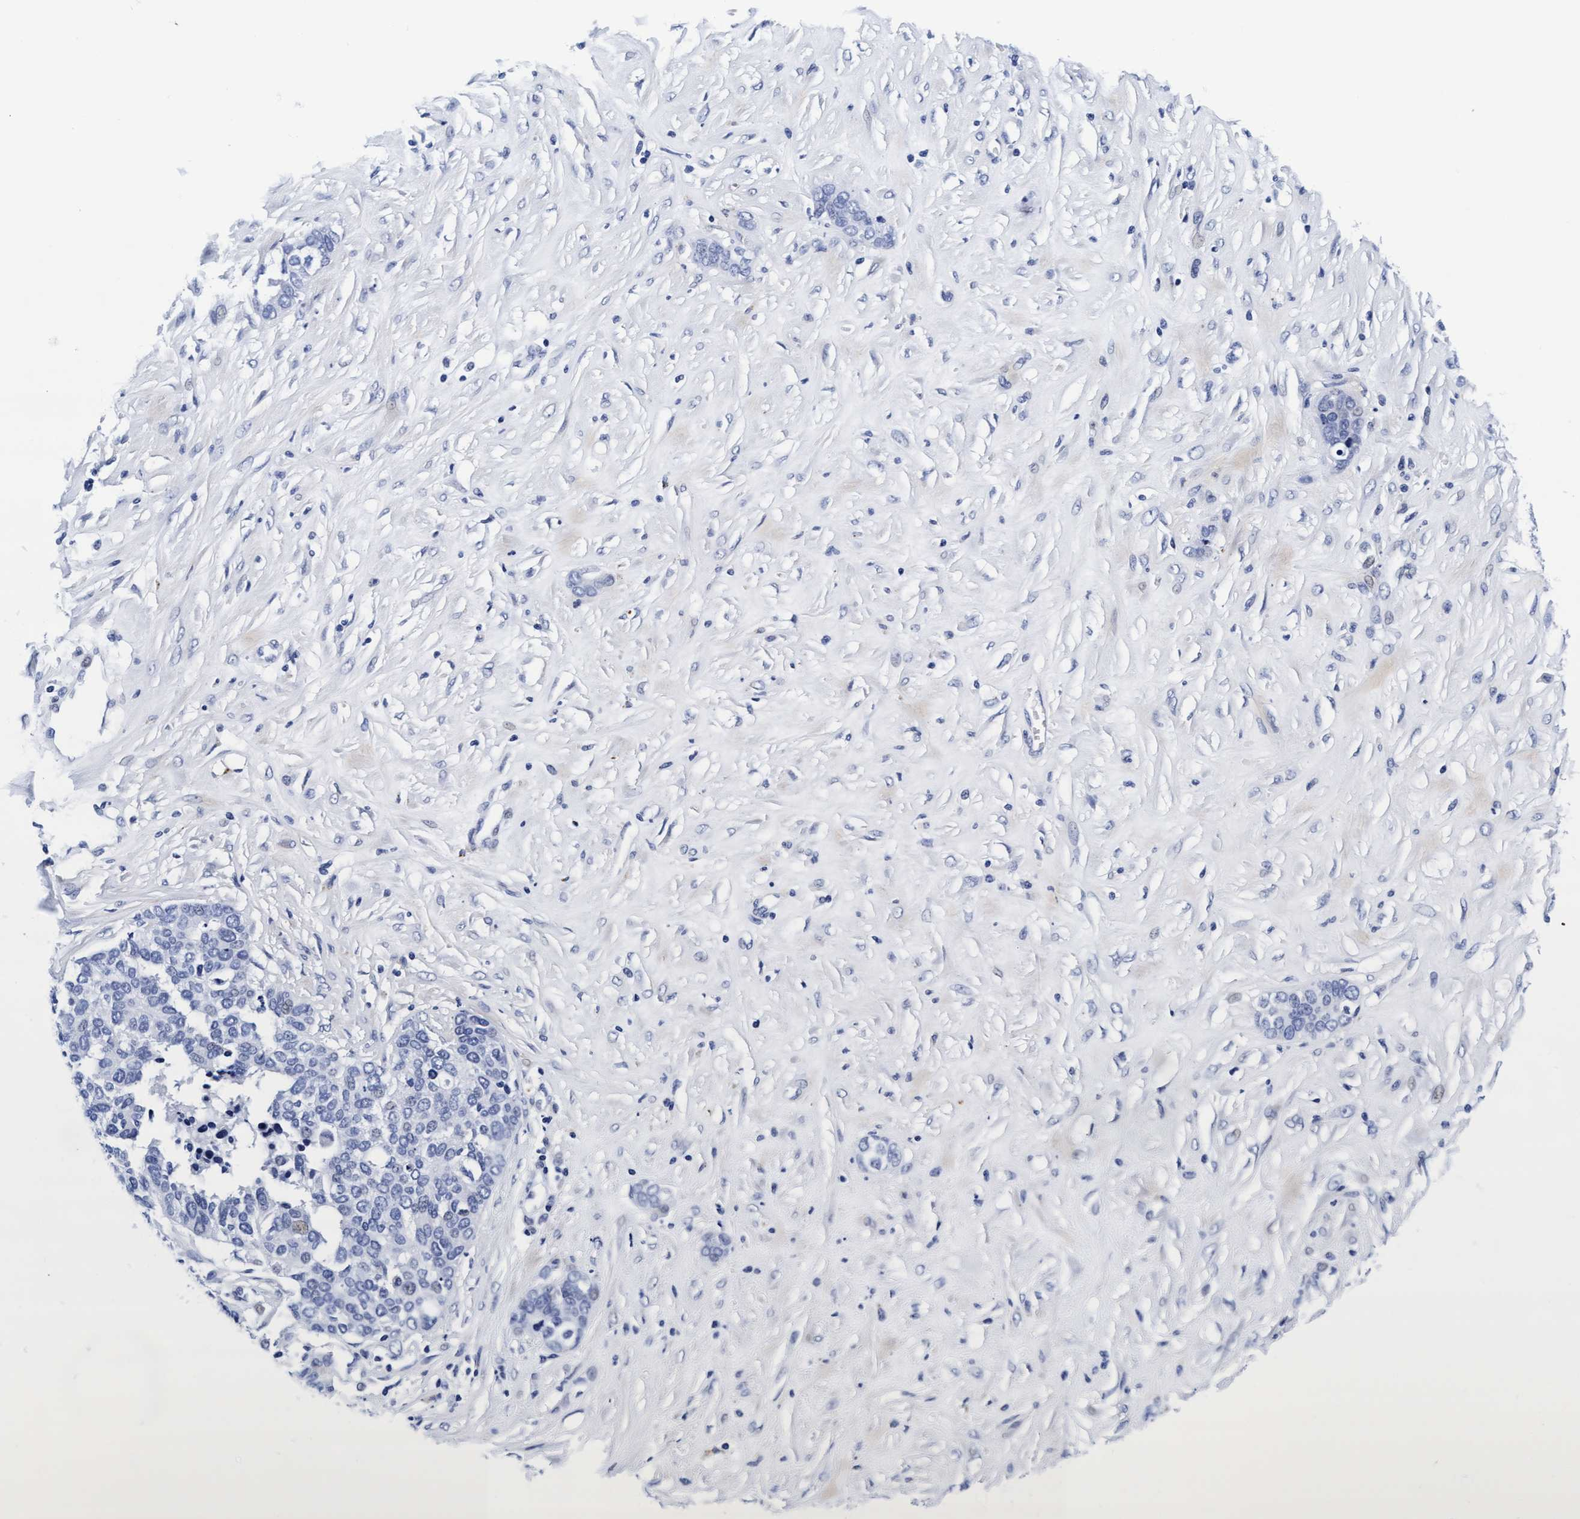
{"staining": {"intensity": "negative", "quantity": "none", "location": "none"}, "tissue": "ovarian cancer", "cell_type": "Tumor cells", "image_type": "cancer", "snomed": [{"axis": "morphology", "description": "Cystadenocarcinoma, serous, NOS"}, {"axis": "topography", "description": "Ovary"}], "caption": "An IHC image of ovarian cancer is shown. There is no staining in tumor cells of ovarian cancer.", "gene": "ARSG", "patient": {"sex": "female", "age": 44}}